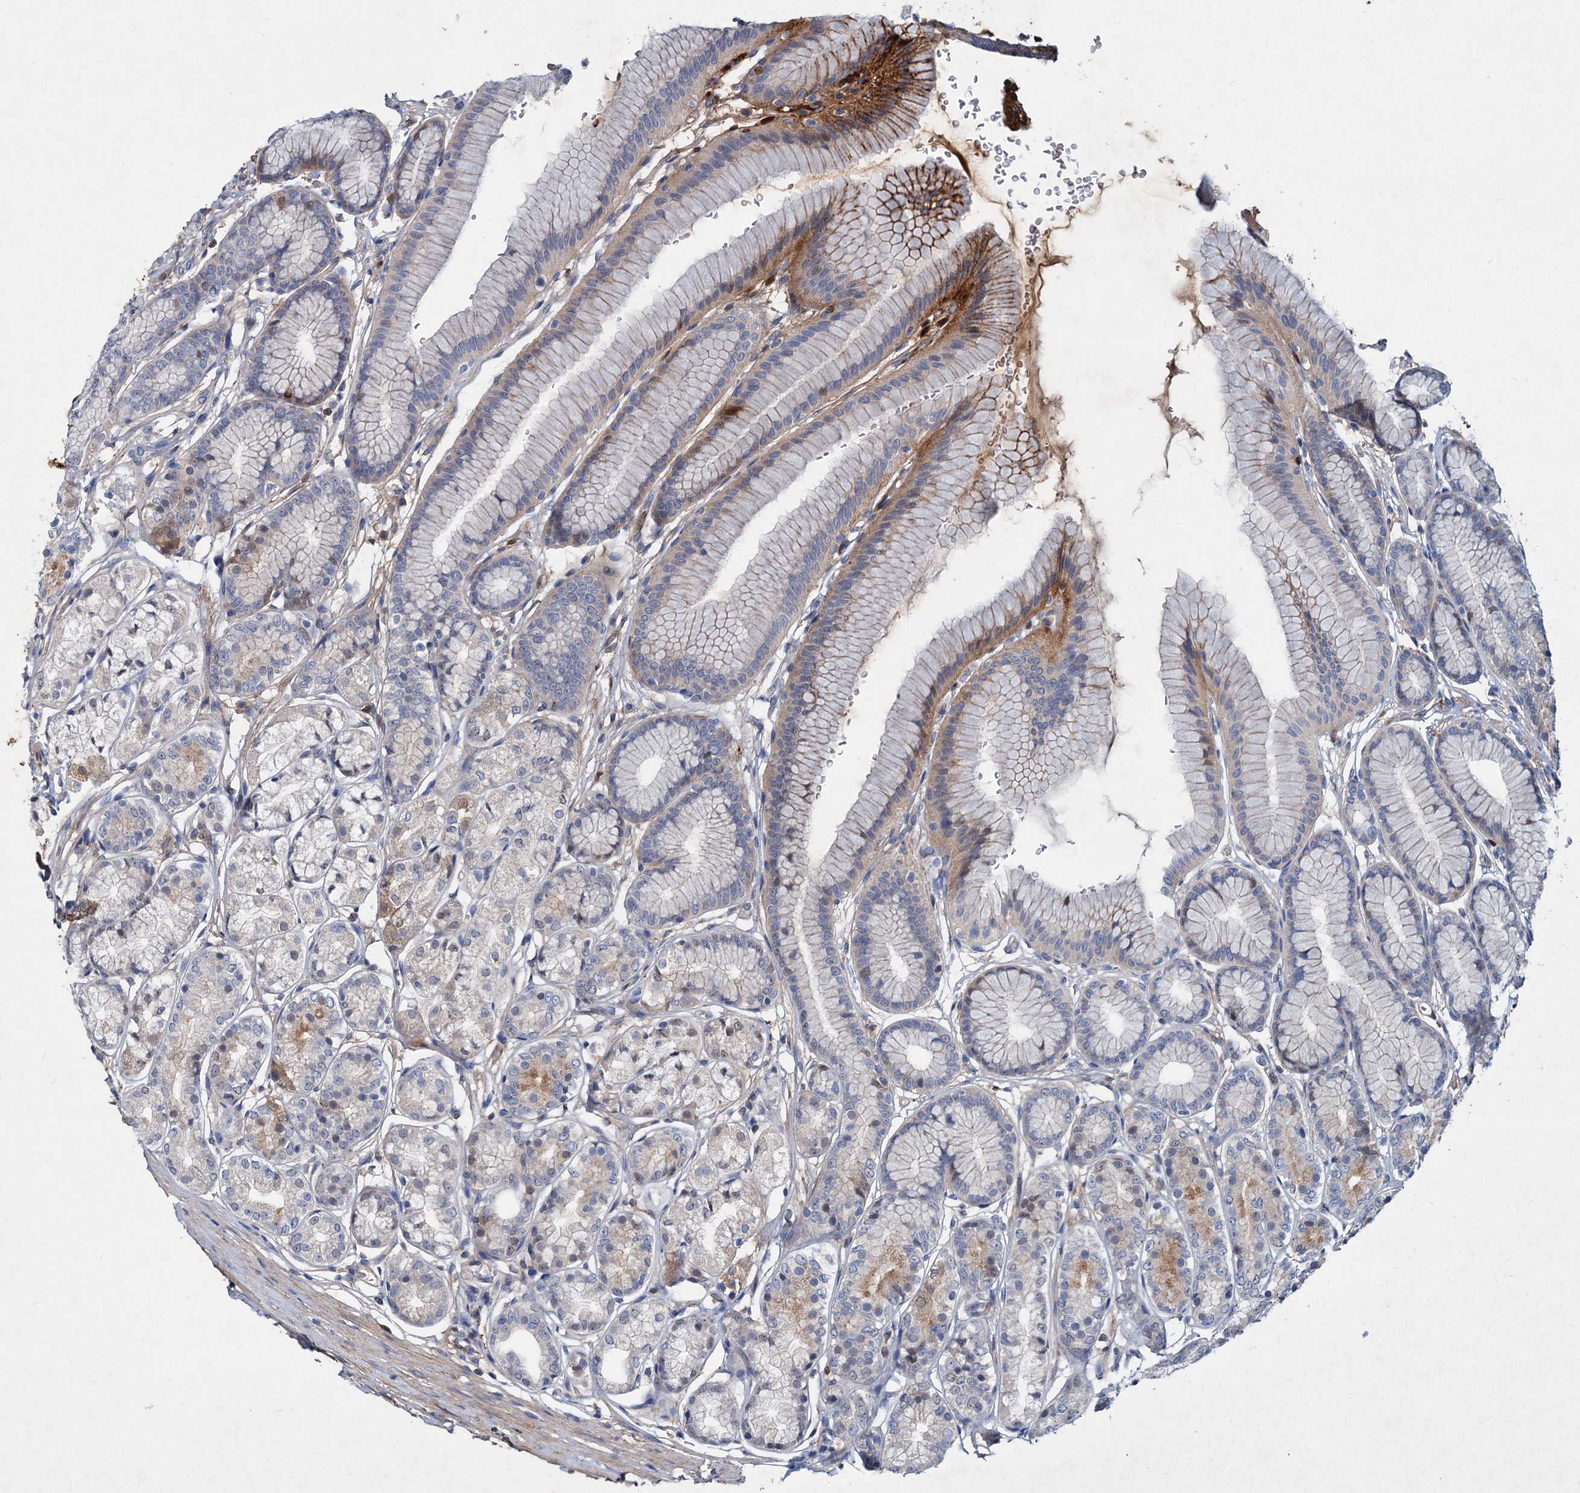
{"staining": {"intensity": "moderate", "quantity": "25%-75%", "location": "cytoplasmic/membranous"}, "tissue": "stomach", "cell_type": "Glandular cells", "image_type": "normal", "snomed": [{"axis": "morphology", "description": "Normal tissue, NOS"}, {"axis": "morphology", "description": "Adenocarcinoma, NOS"}, {"axis": "morphology", "description": "Adenocarcinoma, High grade"}, {"axis": "topography", "description": "Stomach, upper"}, {"axis": "topography", "description": "Stomach"}], "caption": "Stomach stained with a brown dye shows moderate cytoplasmic/membranous positive expression in about 25%-75% of glandular cells.", "gene": "CHRD", "patient": {"sex": "female", "age": 65}}